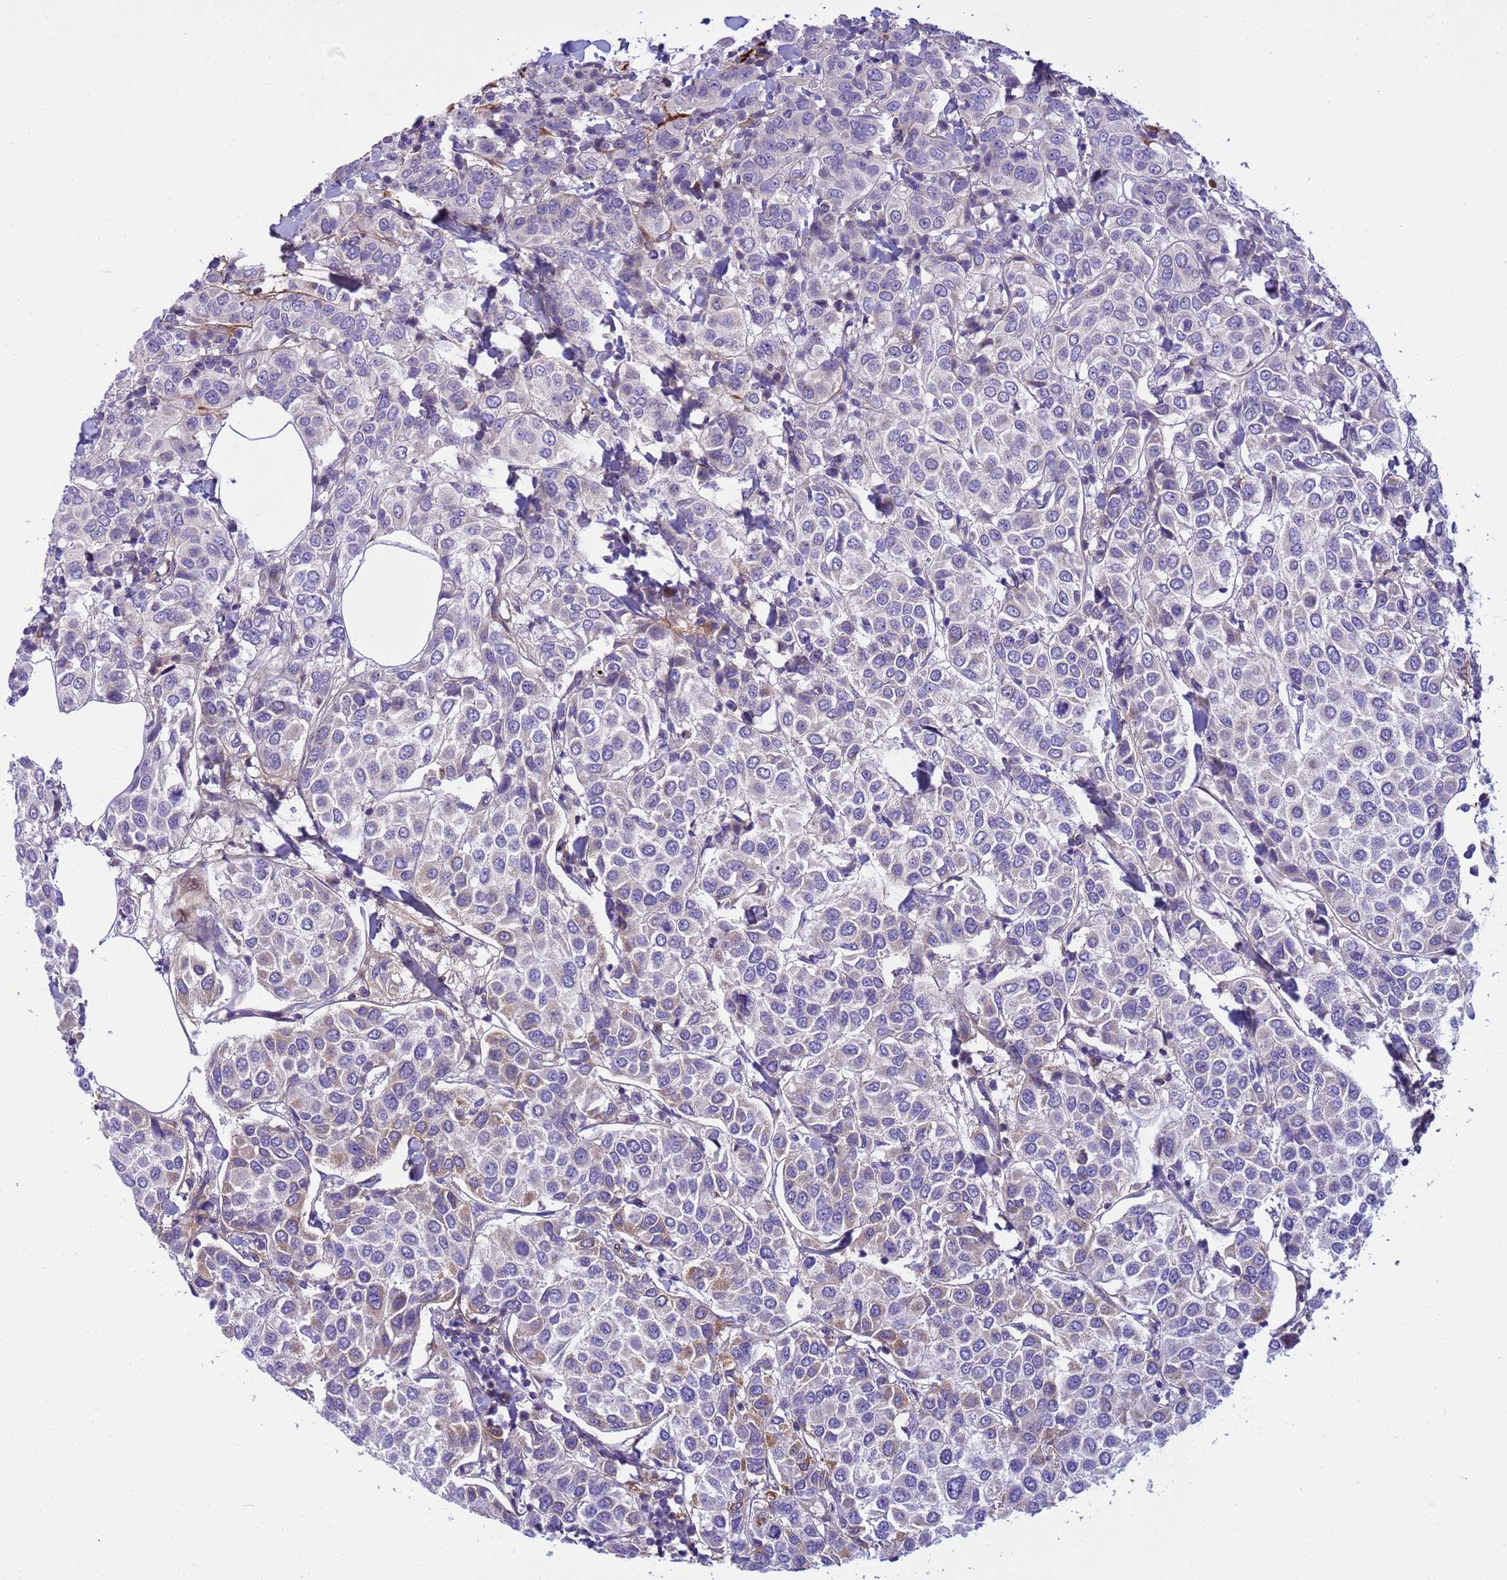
{"staining": {"intensity": "moderate", "quantity": "<25%", "location": "cytoplasmic/membranous"}, "tissue": "breast cancer", "cell_type": "Tumor cells", "image_type": "cancer", "snomed": [{"axis": "morphology", "description": "Duct carcinoma"}, {"axis": "topography", "description": "Breast"}], "caption": "Human invasive ductal carcinoma (breast) stained with a protein marker displays moderate staining in tumor cells.", "gene": "P2RX7", "patient": {"sex": "female", "age": 55}}